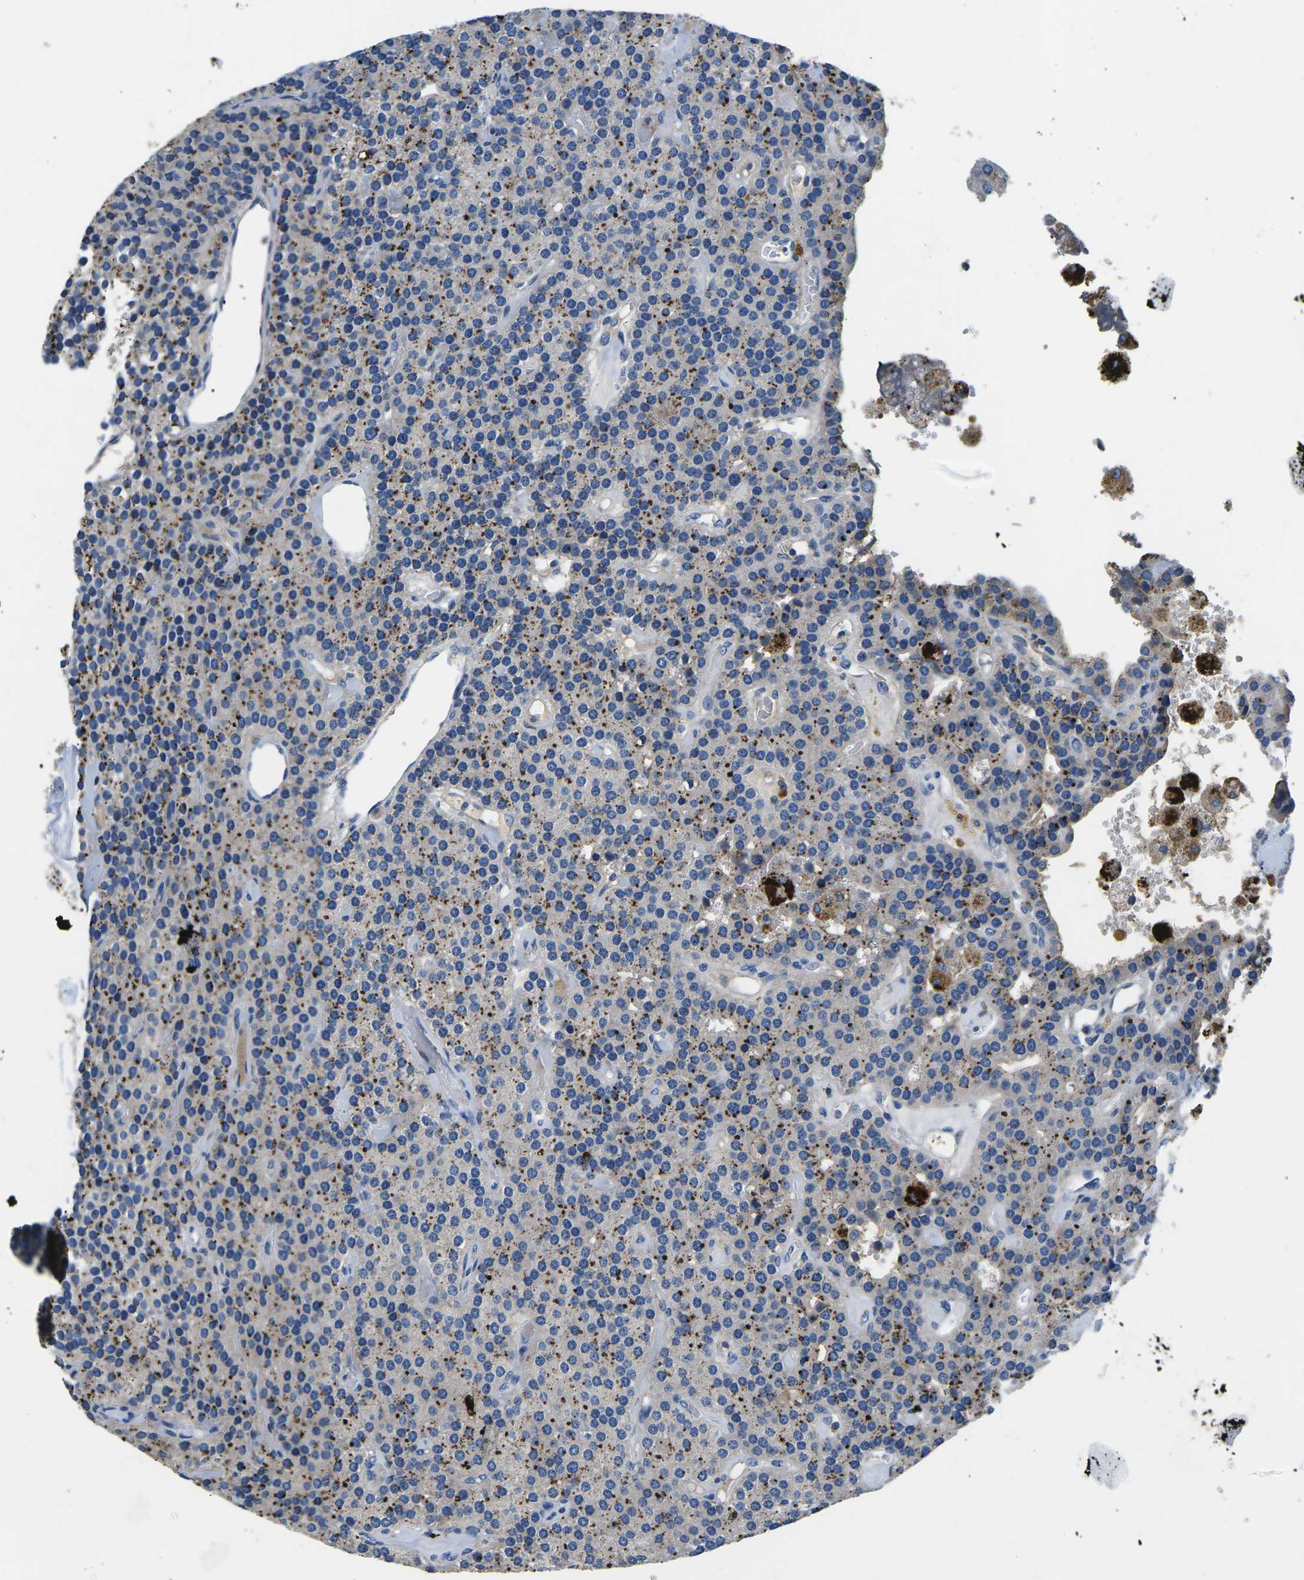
{"staining": {"intensity": "strong", "quantity": ">75%", "location": "cytoplasmic/membranous"}, "tissue": "parathyroid gland", "cell_type": "Glandular cells", "image_type": "normal", "snomed": [{"axis": "morphology", "description": "Normal tissue, NOS"}, {"axis": "morphology", "description": "Adenoma, NOS"}, {"axis": "topography", "description": "Parathyroid gland"}], "caption": "Human parathyroid gland stained for a protein (brown) reveals strong cytoplasmic/membranous positive expression in about >75% of glandular cells.", "gene": "PDCD6IP", "patient": {"sex": "female", "age": 86}}